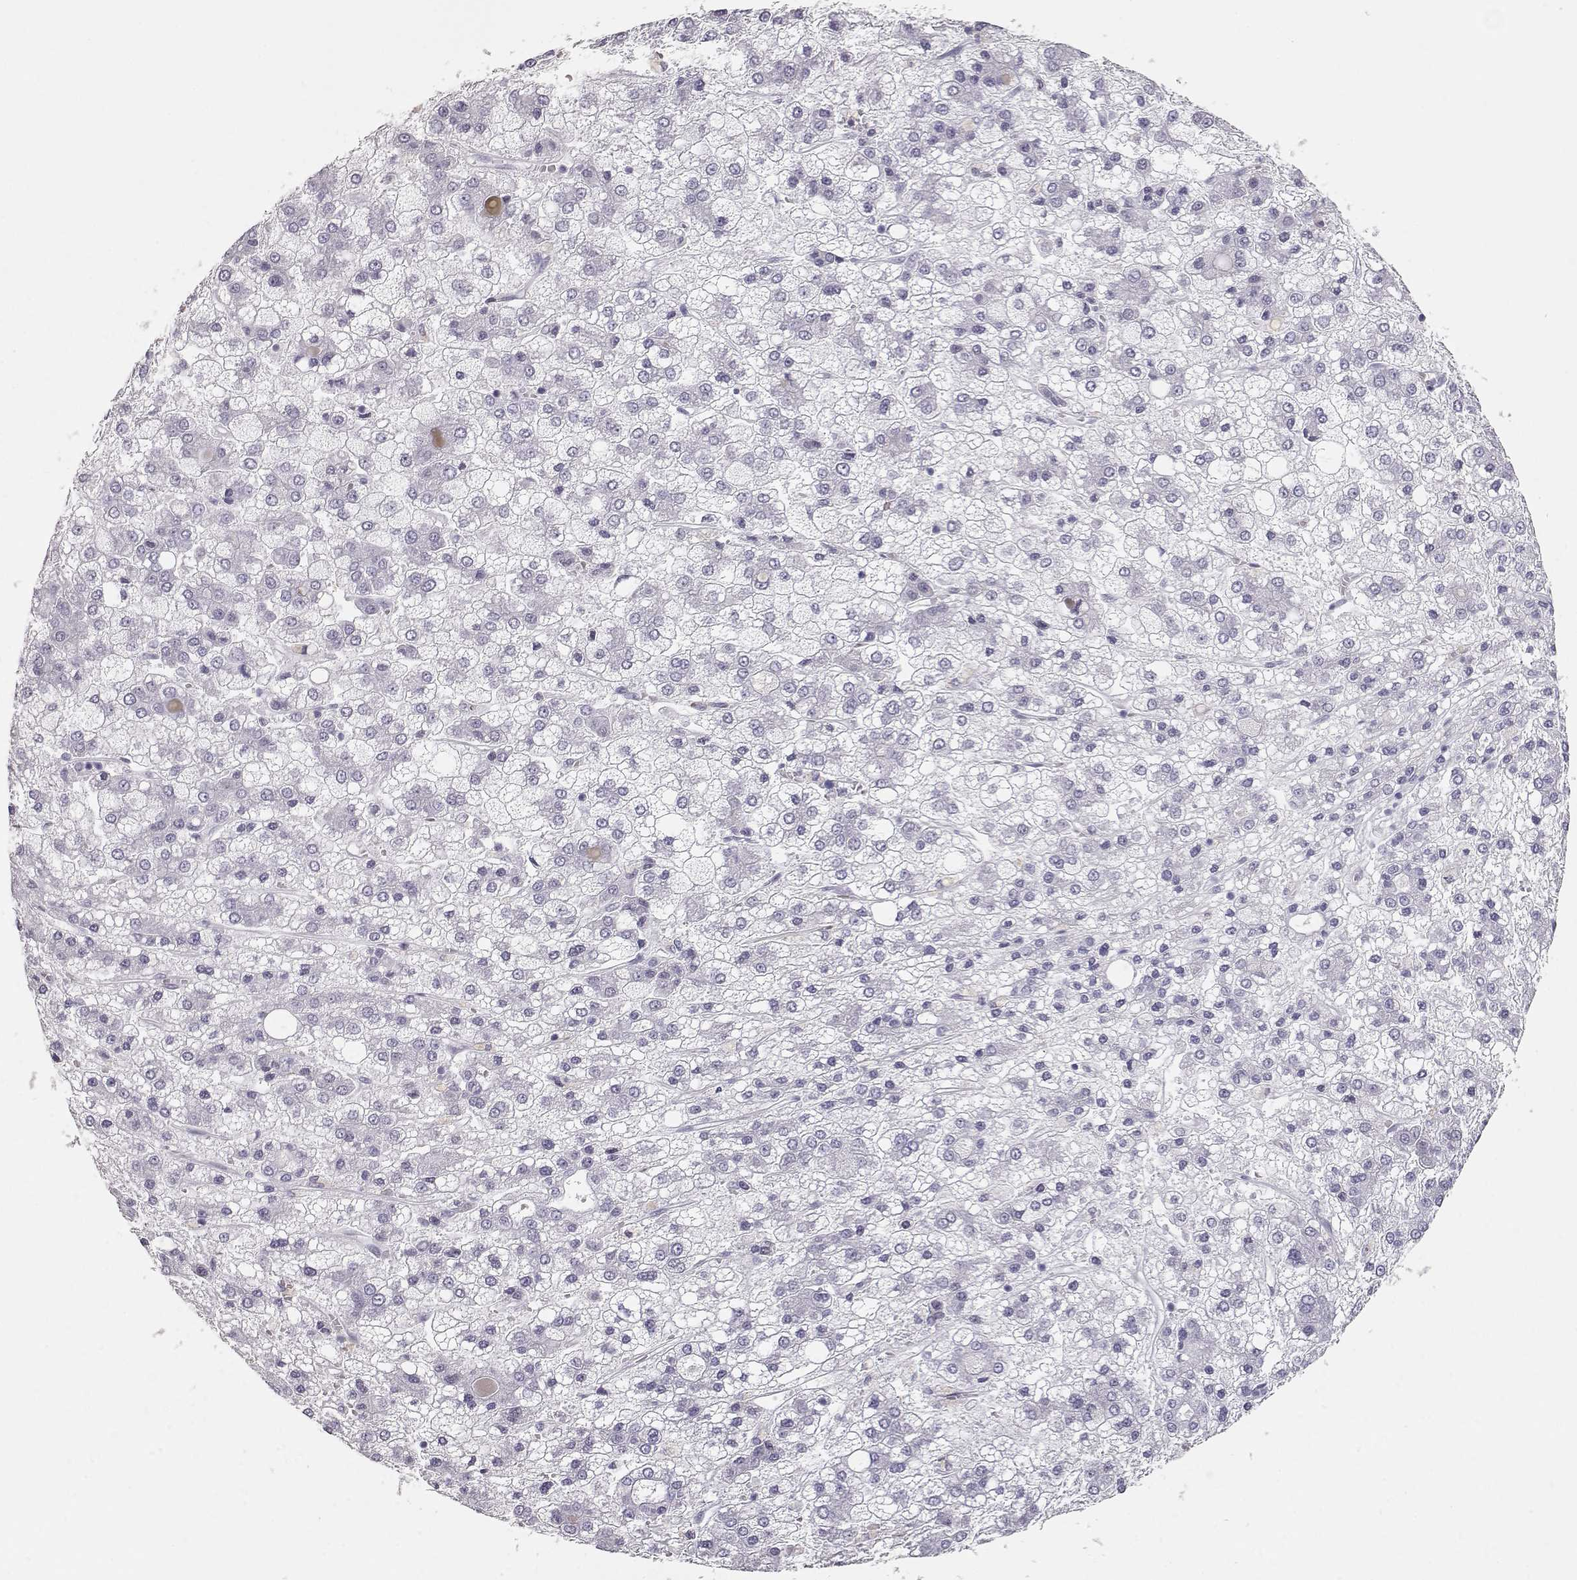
{"staining": {"intensity": "negative", "quantity": "none", "location": "none"}, "tissue": "liver cancer", "cell_type": "Tumor cells", "image_type": "cancer", "snomed": [{"axis": "morphology", "description": "Carcinoma, Hepatocellular, NOS"}, {"axis": "topography", "description": "Liver"}], "caption": "This is a histopathology image of IHC staining of liver cancer (hepatocellular carcinoma), which shows no staining in tumor cells.", "gene": "TKTL1", "patient": {"sex": "male", "age": 73}}